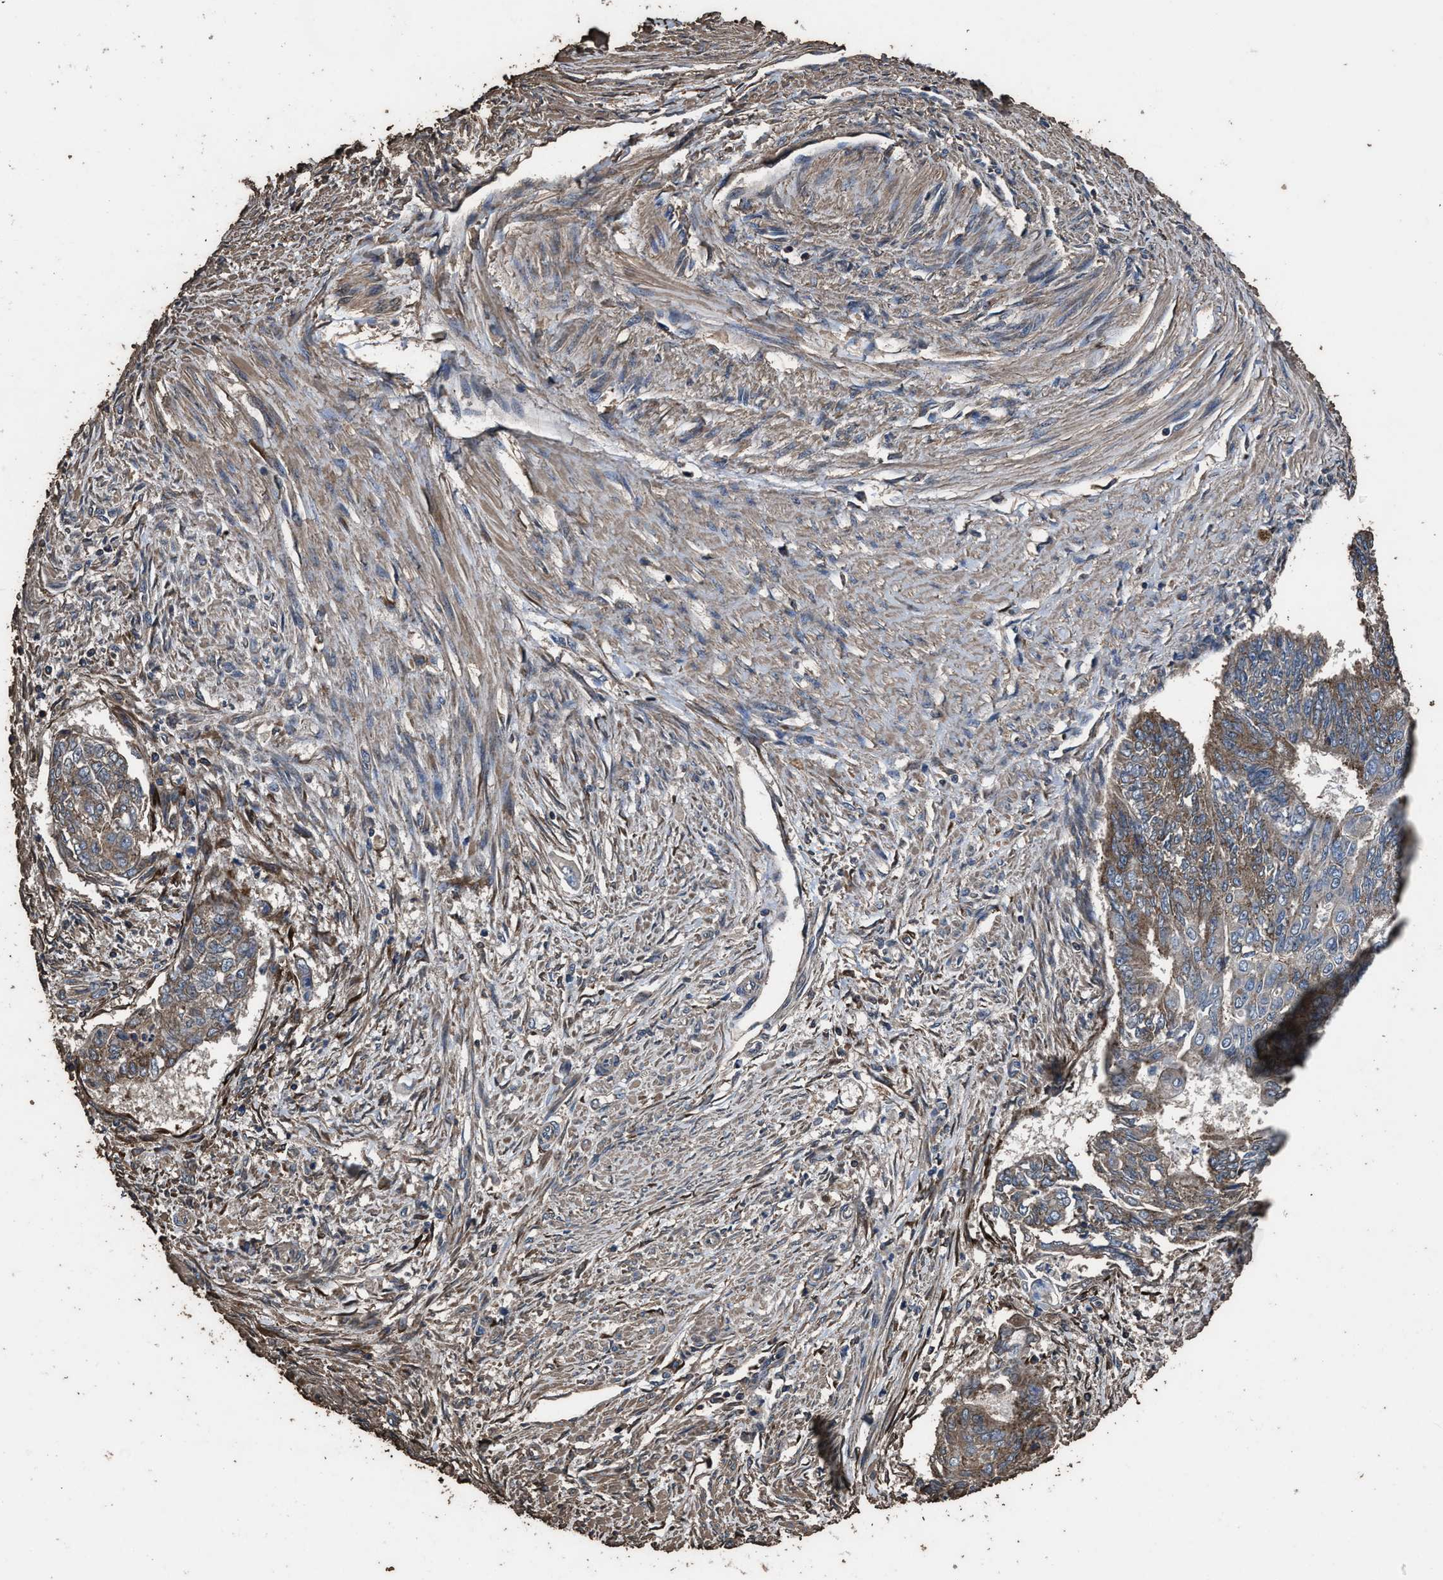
{"staining": {"intensity": "moderate", "quantity": ">75%", "location": "cytoplasmic/membranous"}, "tissue": "endometrial cancer", "cell_type": "Tumor cells", "image_type": "cancer", "snomed": [{"axis": "morphology", "description": "Adenocarcinoma, NOS"}, {"axis": "topography", "description": "Endometrium"}], "caption": "The immunohistochemical stain highlights moderate cytoplasmic/membranous positivity in tumor cells of adenocarcinoma (endometrial) tissue. (DAB IHC, brown staining for protein, blue staining for nuclei).", "gene": "ZMYND19", "patient": {"sex": "female", "age": 32}}